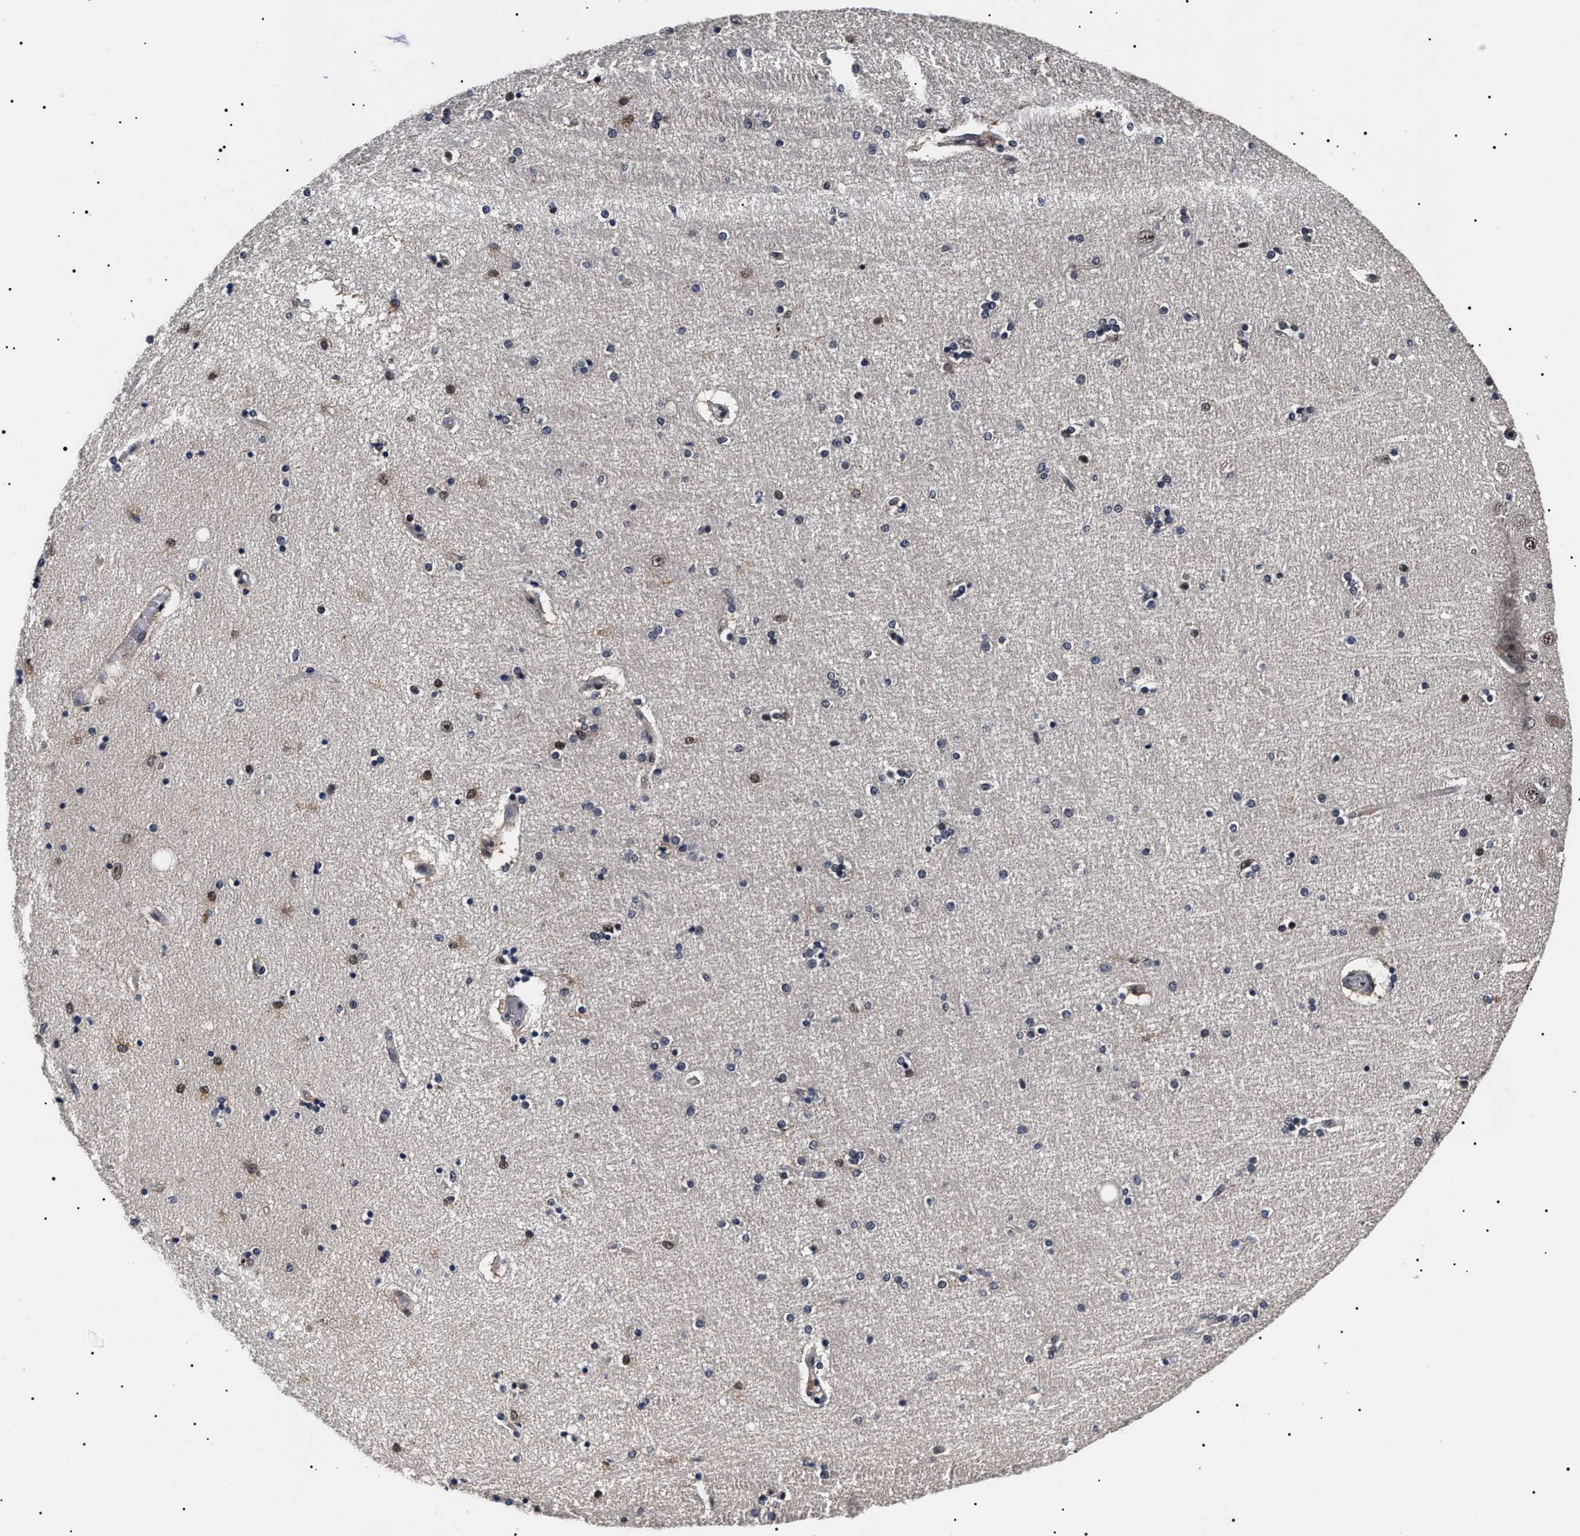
{"staining": {"intensity": "strong", "quantity": "25%-75%", "location": "nuclear"}, "tissue": "hippocampus", "cell_type": "Glial cells", "image_type": "normal", "snomed": [{"axis": "morphology", "description": "Normal tissue, NOS"}, {"axis": "topography", "description": "Hippocampus"}], "caption": "Immunohistochemistry (IHC) (DAB) staining of unremarkable hippocampus shows strong nuclear protein staining in about 25%-75% of glial cells. (DAB IHC, brown staining for protein, blue staining for nuclei).", "gene": "CAAP1", "patient": {"sex": "female", "age": 54}}